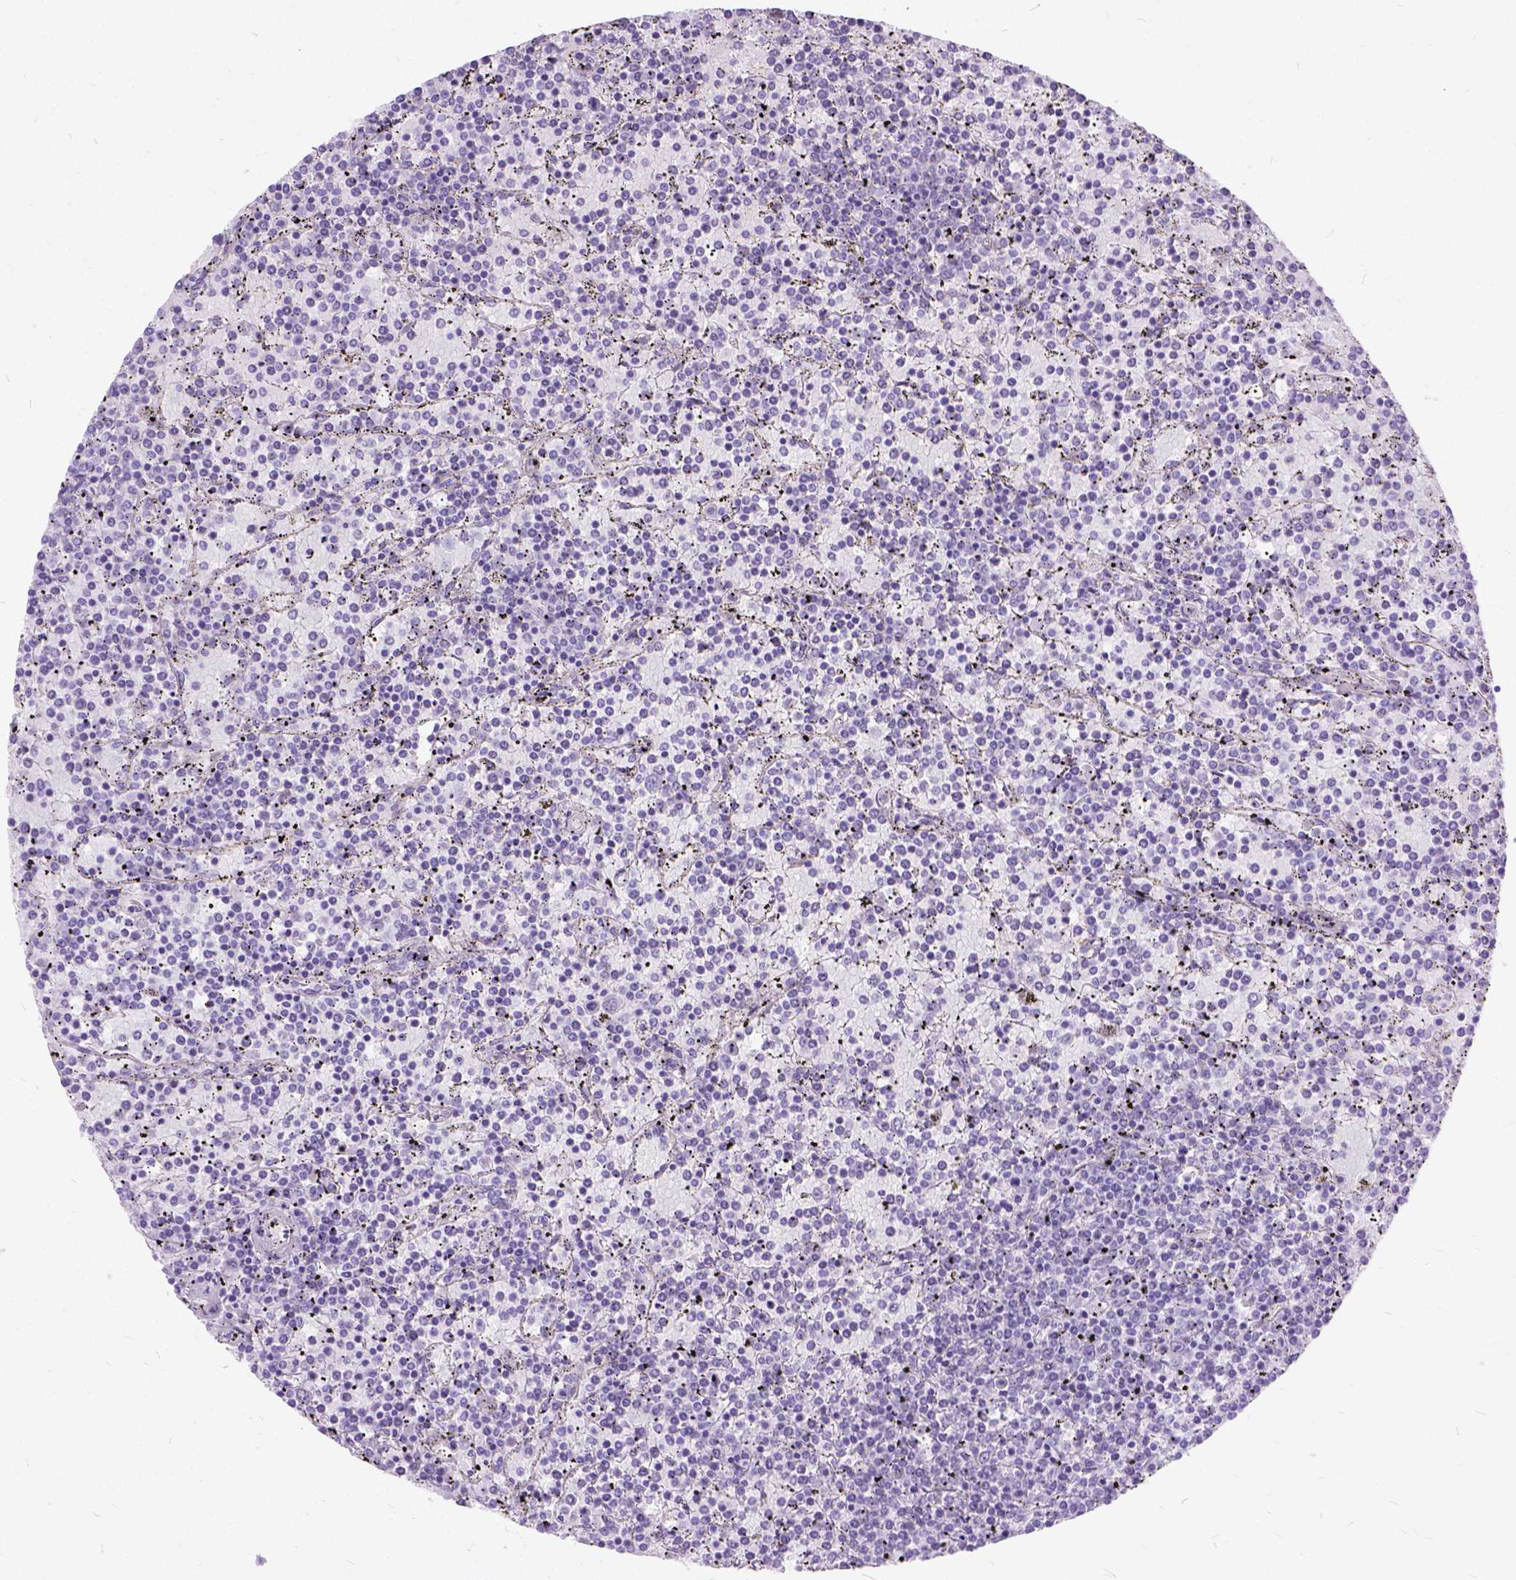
{"staining": {"intensity": "negative", "quantity": "none", "location": "none"}, "tissue": "lymphoma", "cell_type": "Tumor cells", "image_type": "cancer", "snomed": [{"axis": "morphology", "description": "Malignant lymphoma, non-Hodgkin's type, Low grade"}, {"axis": "topography", "description": "Spleen"}], "caption": "High magnification brightfield microscopy of lymphoma stained with DAB (3,3'-diaminobenzidine) (brown) and counterstained with hematoxylin (blue): tumor cells show no significant expression.", "gene": "ARL9", "patient": {"sex": "female", "age": 77}}